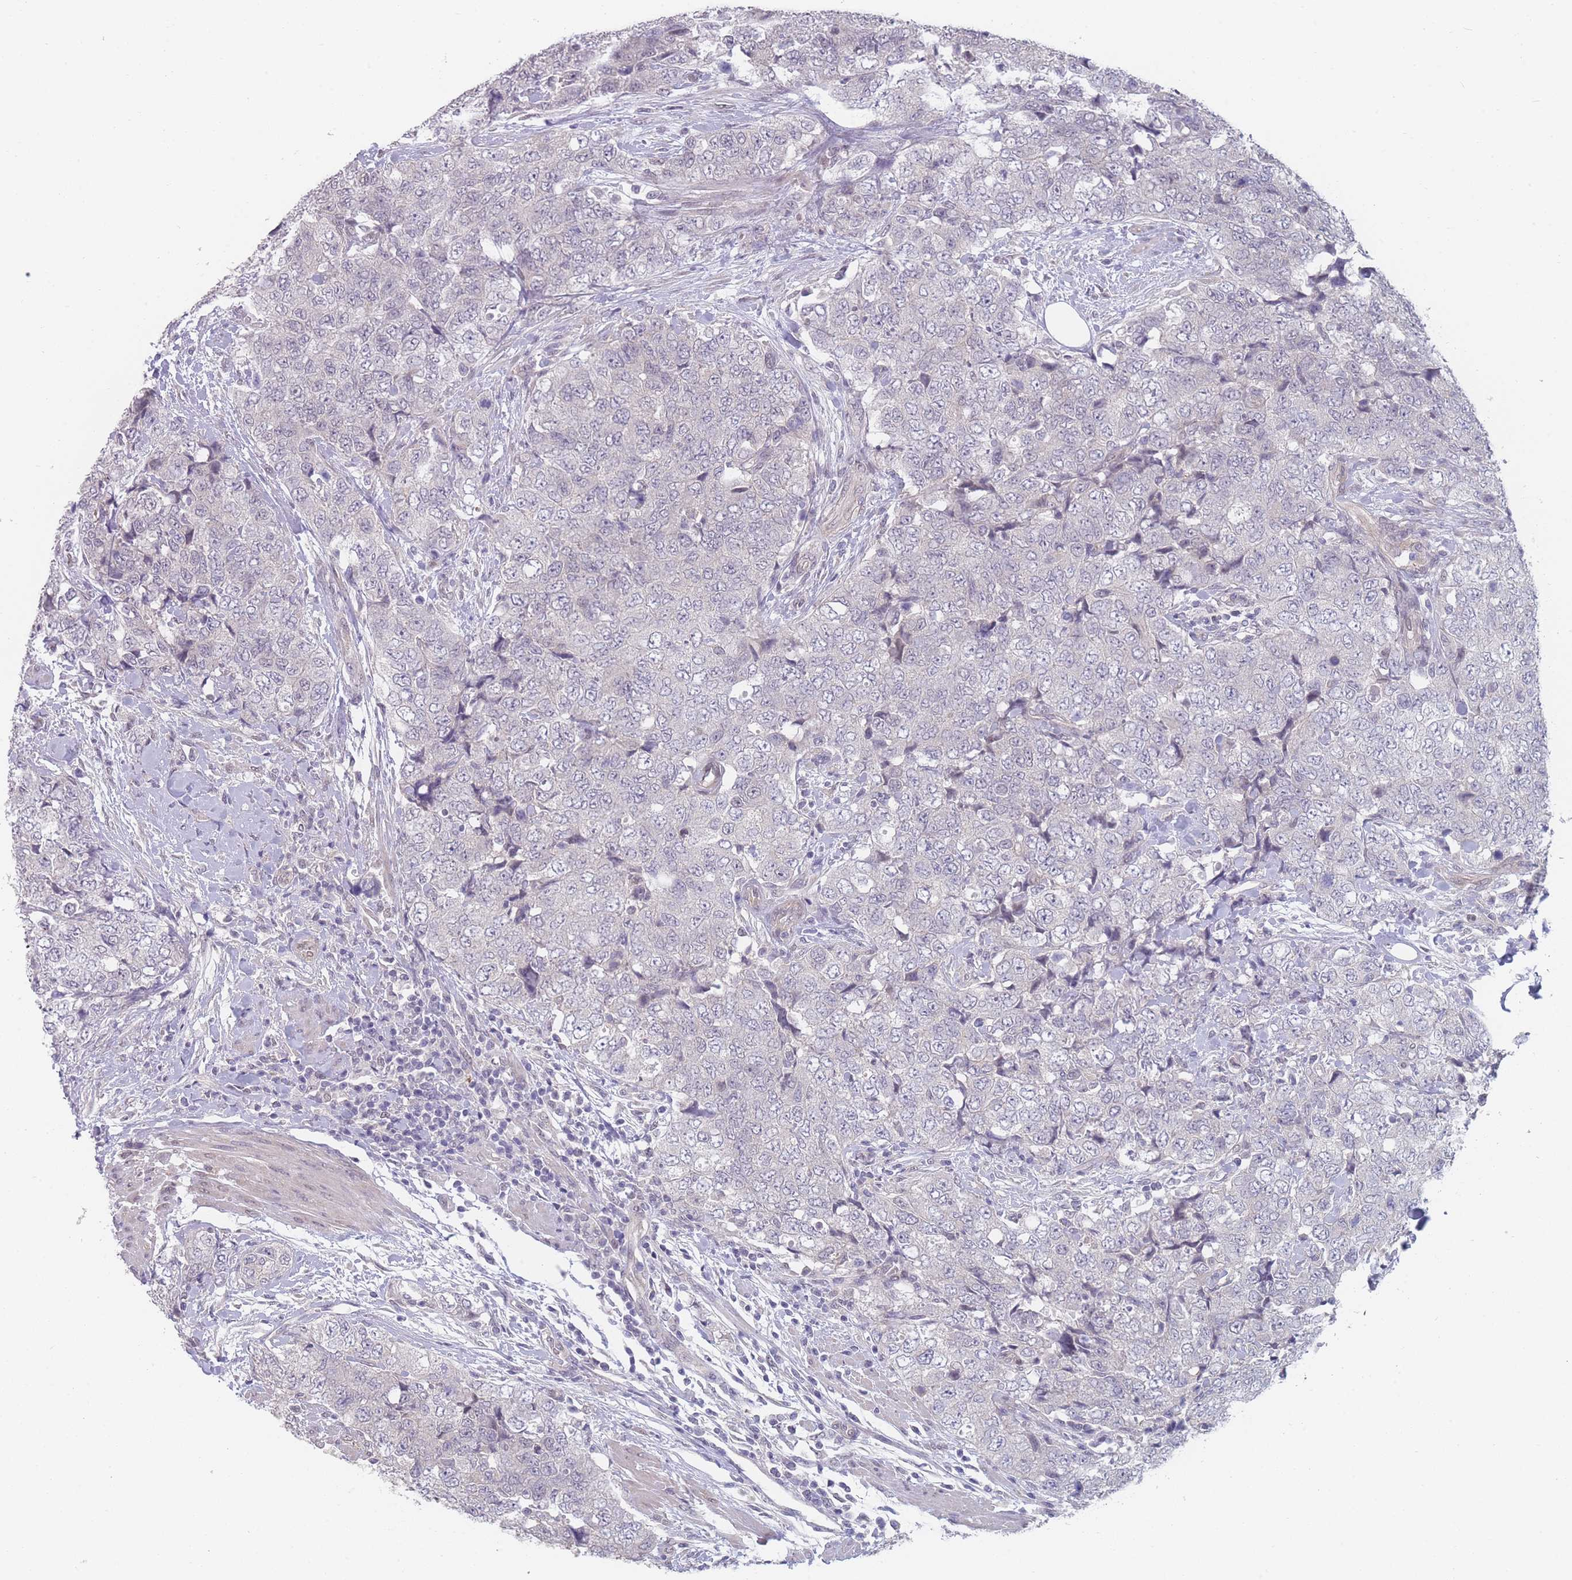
{"staining": {"intensity": "negative", "quantity": "none", "location": "none"}, "tissue": "urothelial cancer", "cell_type": "Tumor cells", "image_type": "cancer", "snomed": [{"axis": "morphology", "description": "Urothelial carcinoma, High grade"}, {"axis": "topography", "description": "Urinary bladder"}], "caption": "The immunohistochemistry histopathology image has no significant expression in tumor cells of urothelial cancer tissue.", "gene": "ANKRD10", "patient": {"sex": "female", "age": 78}}